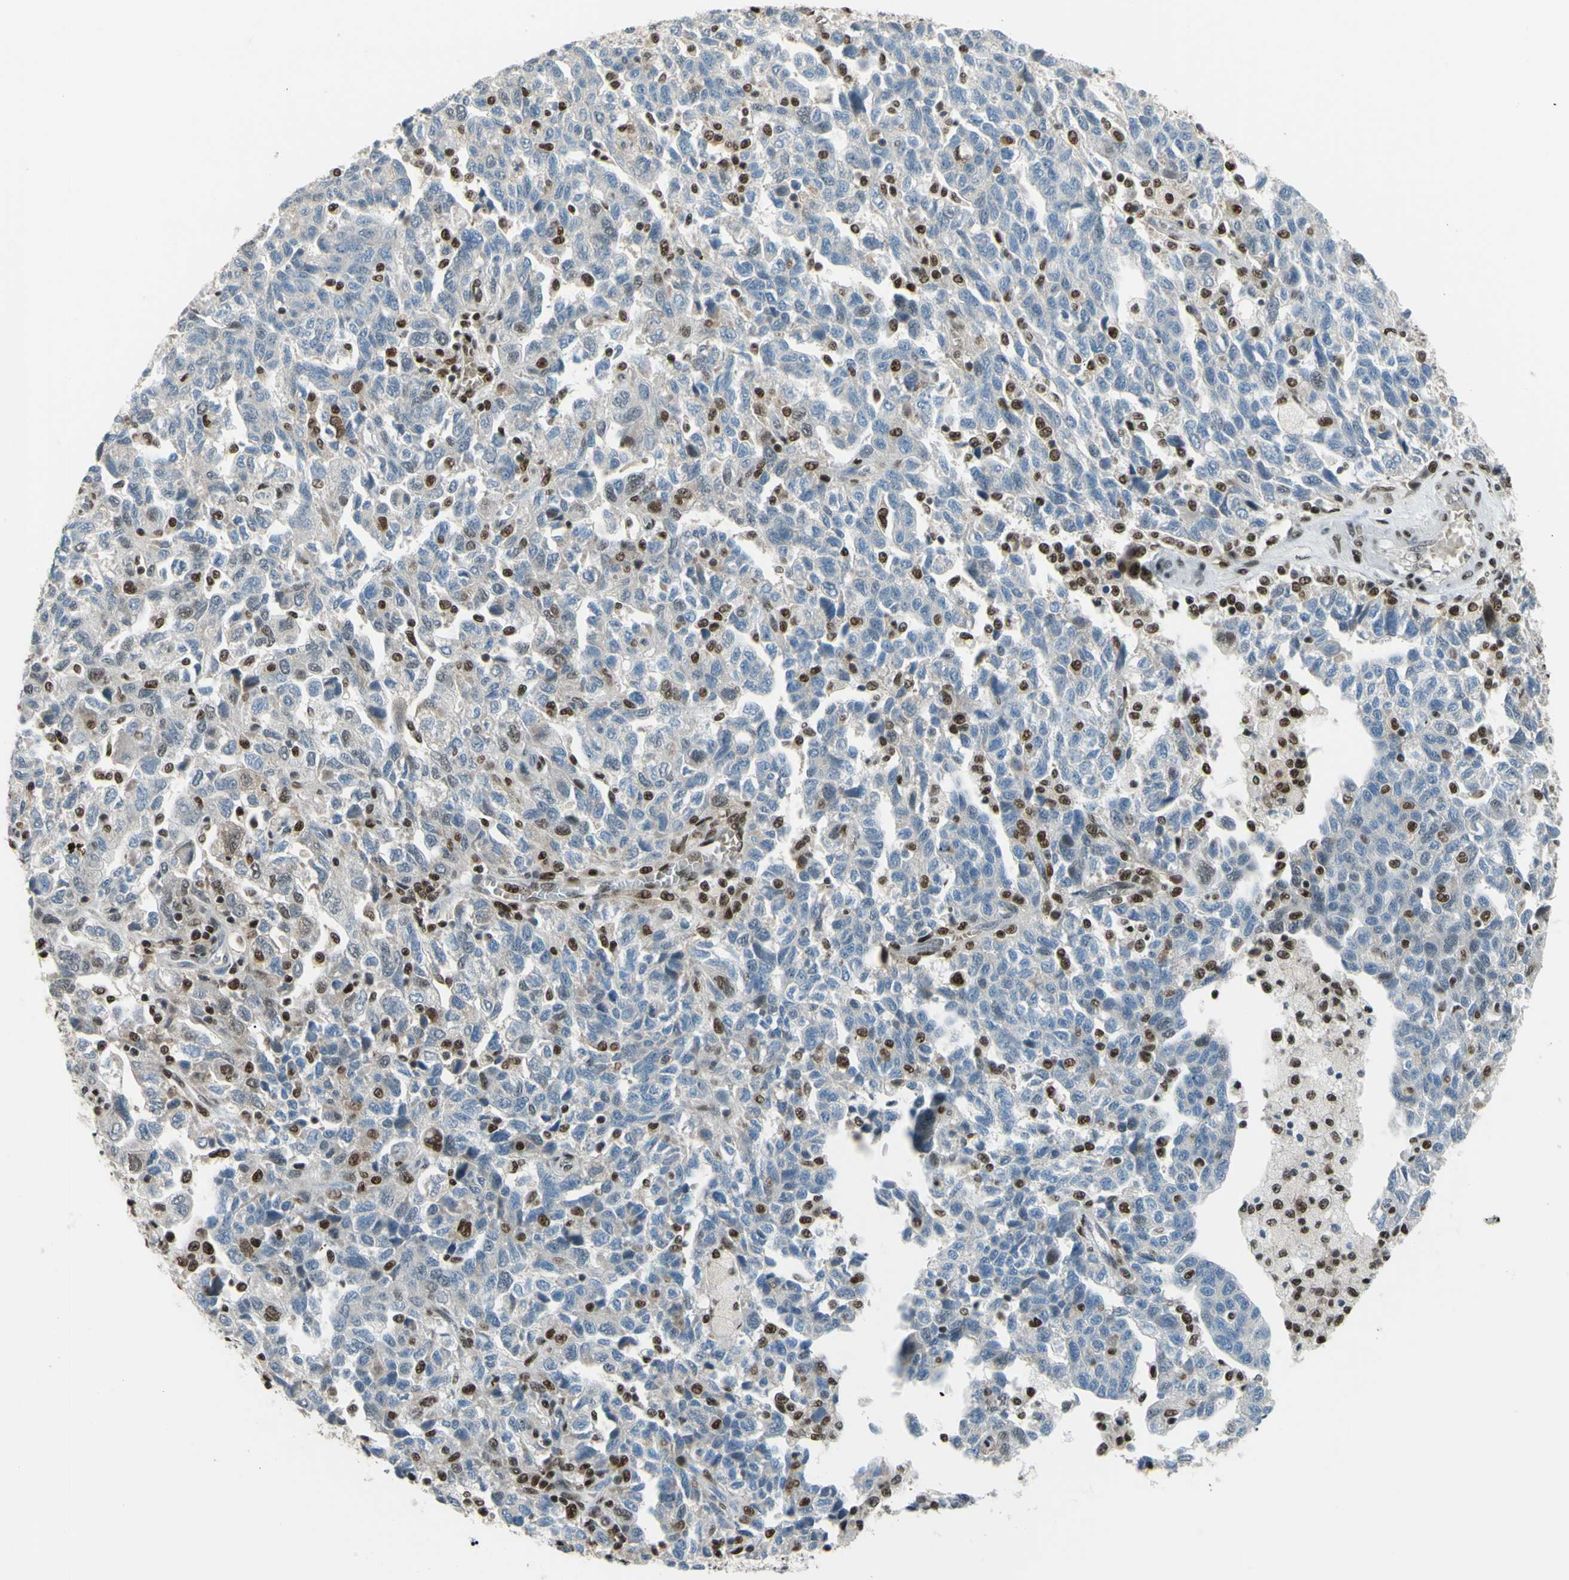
{"staining": {"intensity": "weak", "quantity": "25%-75%", "location": "cytoplasmic/membranous,nuclear"}, "tissue": "ovarian cancer", "cell_type": "Tumor cells", "image_type": "cancer", "snomed": [{"axis": "morphology", "description": "Carcinoma, NOS"}, {"axis": "morphology", "description": "Cystadenocarcinoma, serous, NOS"}, {"axis": "topography", "description": "Ovary"}], "caption": "High-power microscopy captured an IHC histopathology image of ovarian serous cystadenocarcinoma, revealing weak cytoplasmic/membranous and nuclear staining in approximately 25%-75% of tumor cells.", "gene": "FKBP5", "patient": {"sex": "female", "age": 69}}